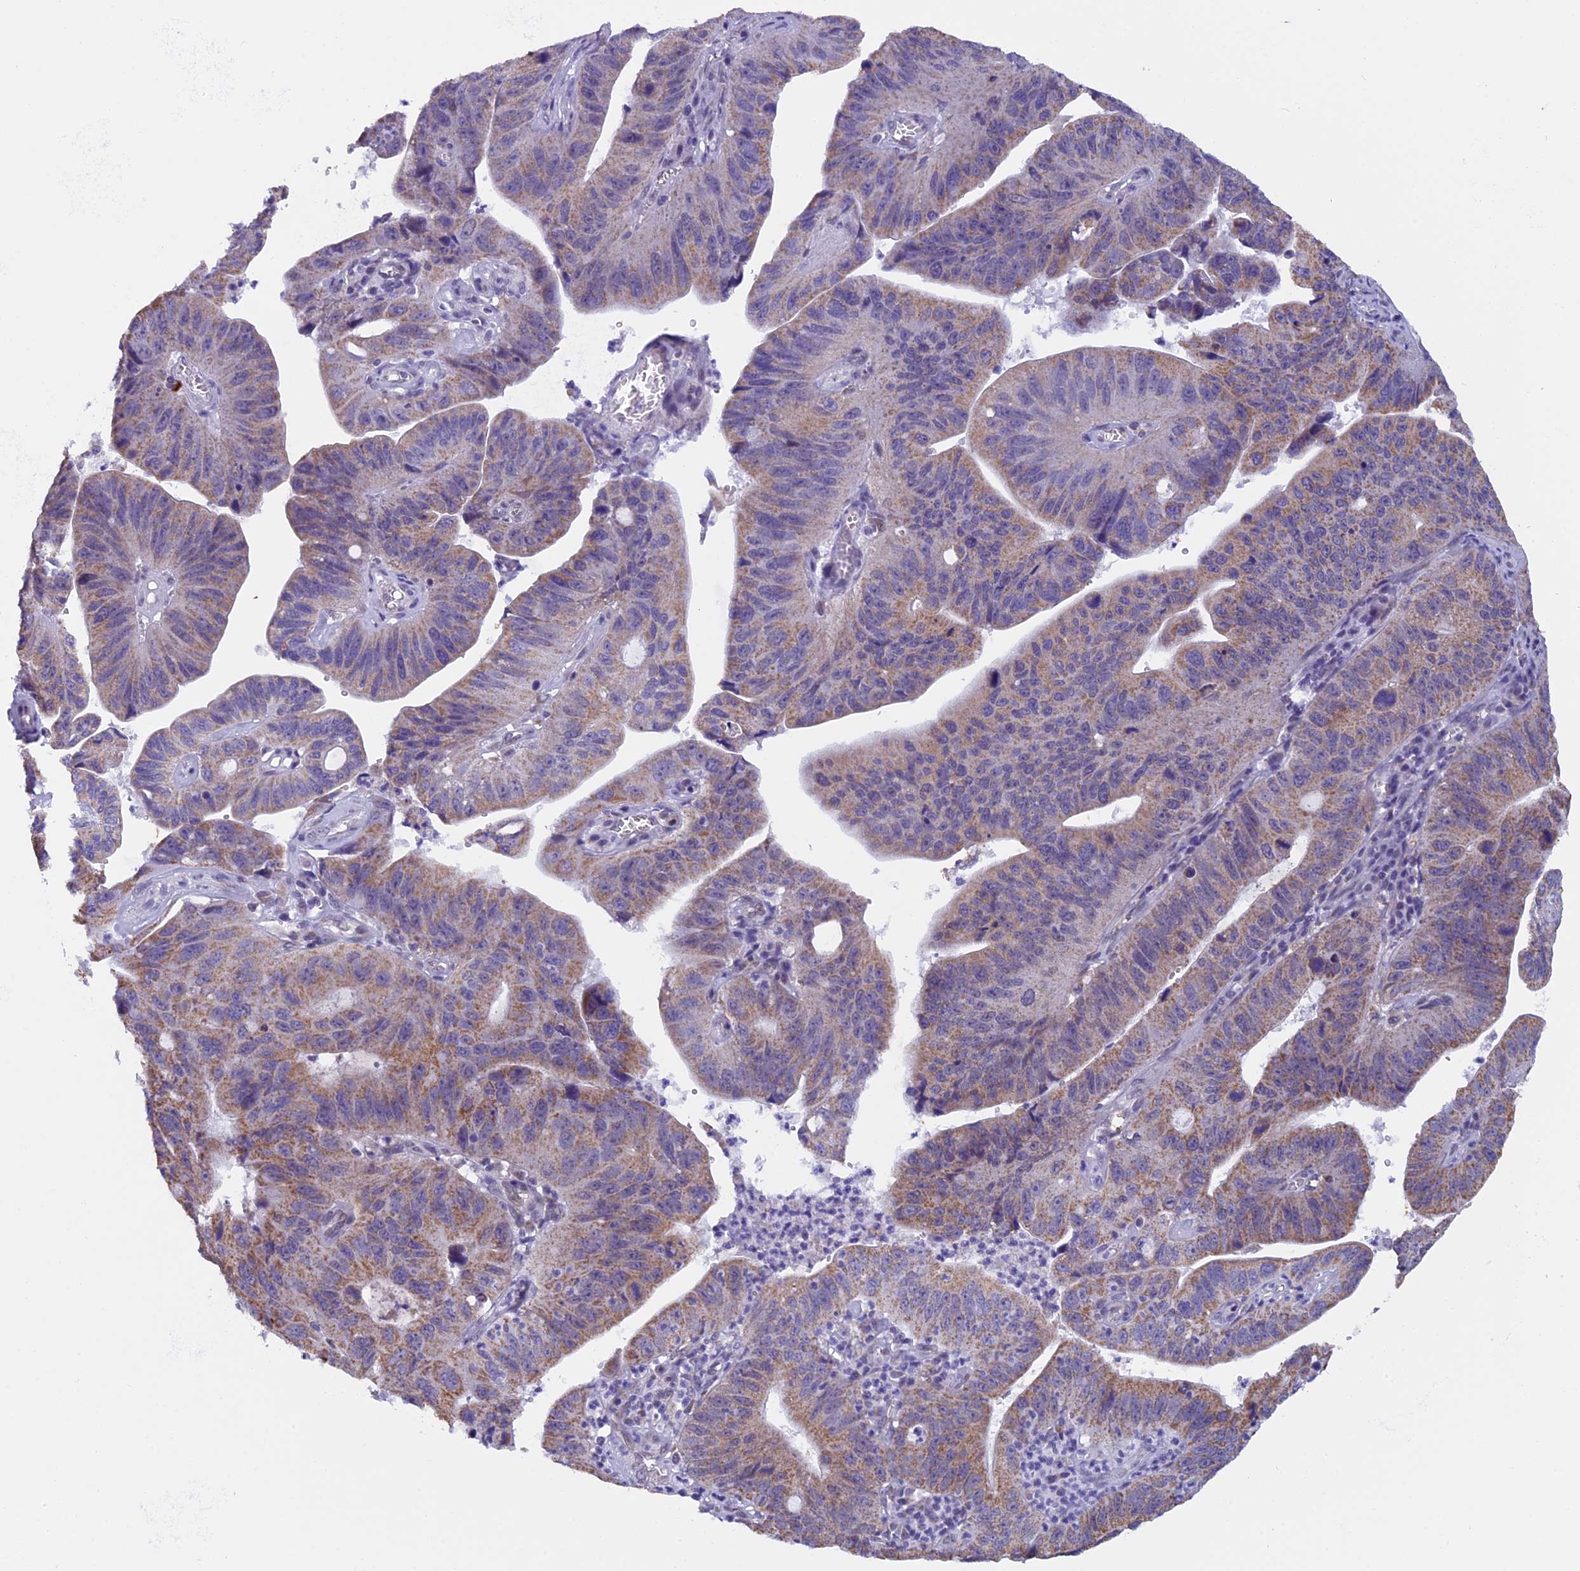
{"staining": {"intensity": "moderate", "quantity": ">75%", "location": "cytoplasmic/membranous"}, "tissue": "stomach cancer", "cell_type": "Tumor cells", "image_type": "cancer", "snomed": [{"axis": "morphology", "description": "Adenocarcinoma, NOS"}, {"axis": "topography", "description": "Stomach"}], "caption": "Immunohistochemistry (IHC) staining of stomach cancer, which reveals medium levels of moderate cytoplasmic/membranous staining in about >75% of tumor cells indicating moderate cytoplasmic/membranous protein positivity. The staining was performed using DAB (3,3'-diaminobenzidine) (brown) for protein detection and nuclei were counterstained in hematoxylin (blue).", "gene": "ZNF317", "patient": {"sex": "male", "age": 59}}